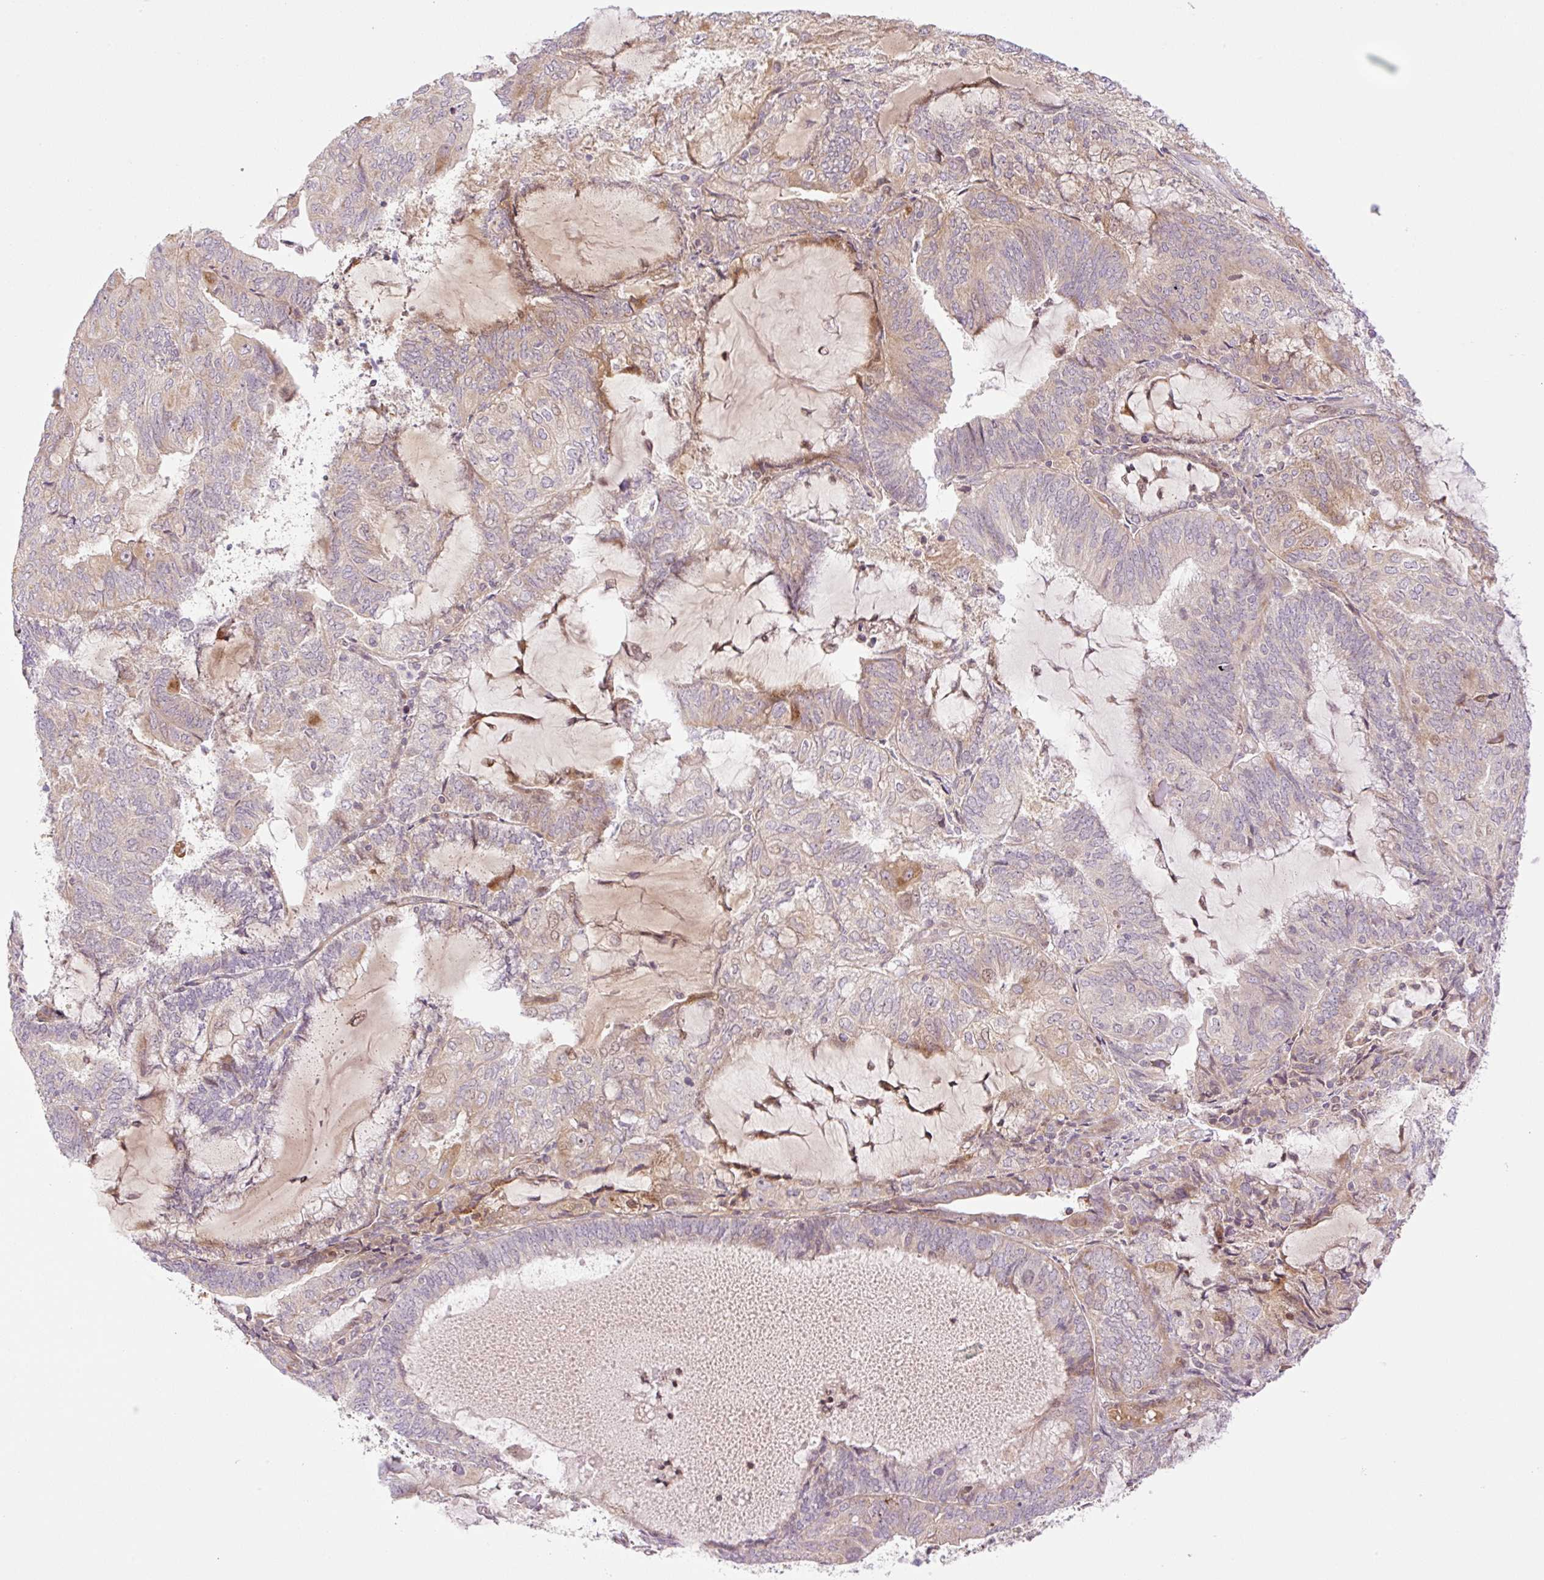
{"staining": {"intensity": "weak", "quantity": "<25%", "location": "cytoplasmic/membranous"}, "tissue": "endometrial cancer", "cell_type": "Tumor cells", "image_type": "cancer", "snomed": [{"axis": "morphology", "description": "Adenocarcinoma, NOS"}, {"axis": "topography", "description": "Endometrium"}], "caption": "Micrograph shows no significant protein staining in tumor cells of endometrial cancer (adenocarcinoma).", "gene": "ZNF394", "patient": {"sex": "female", "age": 81}}